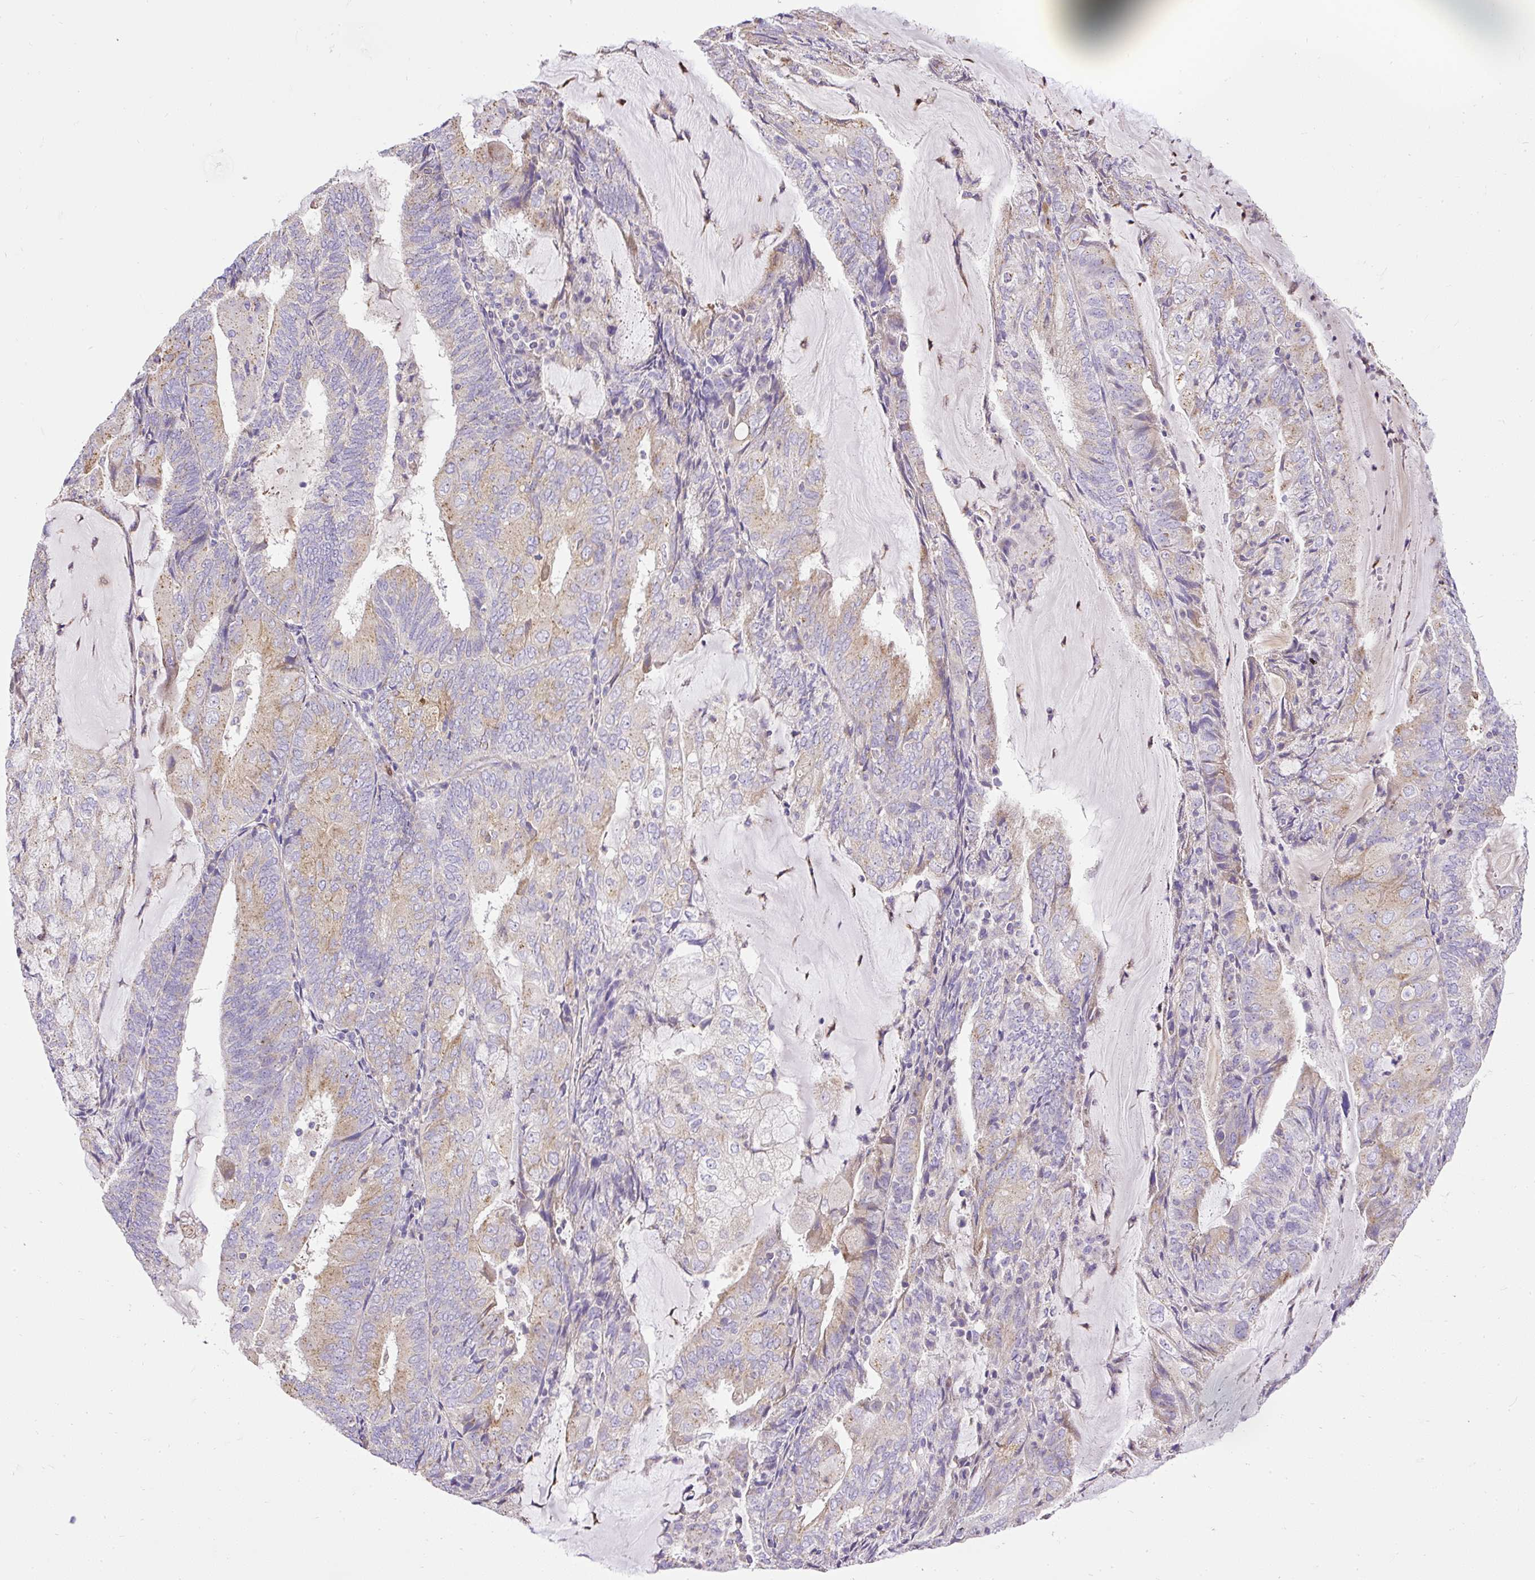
{"staining": {"intensity": "weak", "quantity": "25%-75%", "location": "cytoplasmic/membranous"}, "tissue": "endometrial cancer", "cell_type": "Tumor cells", "image_type": "cancer", "snomed": [{"axis": "morphology", "description": "Adenocarcinoma, NOS"}, {"axis": "topography", "description": "Endometrium"}], "caption": "Tumor cells show low levels of weak cytoplasmic/membranous staining in about 25%-75% of cells in adenocarcinoma (endometrial).", "gene": "CFAP47", "patient": {"sex": "female", "age": 81}}